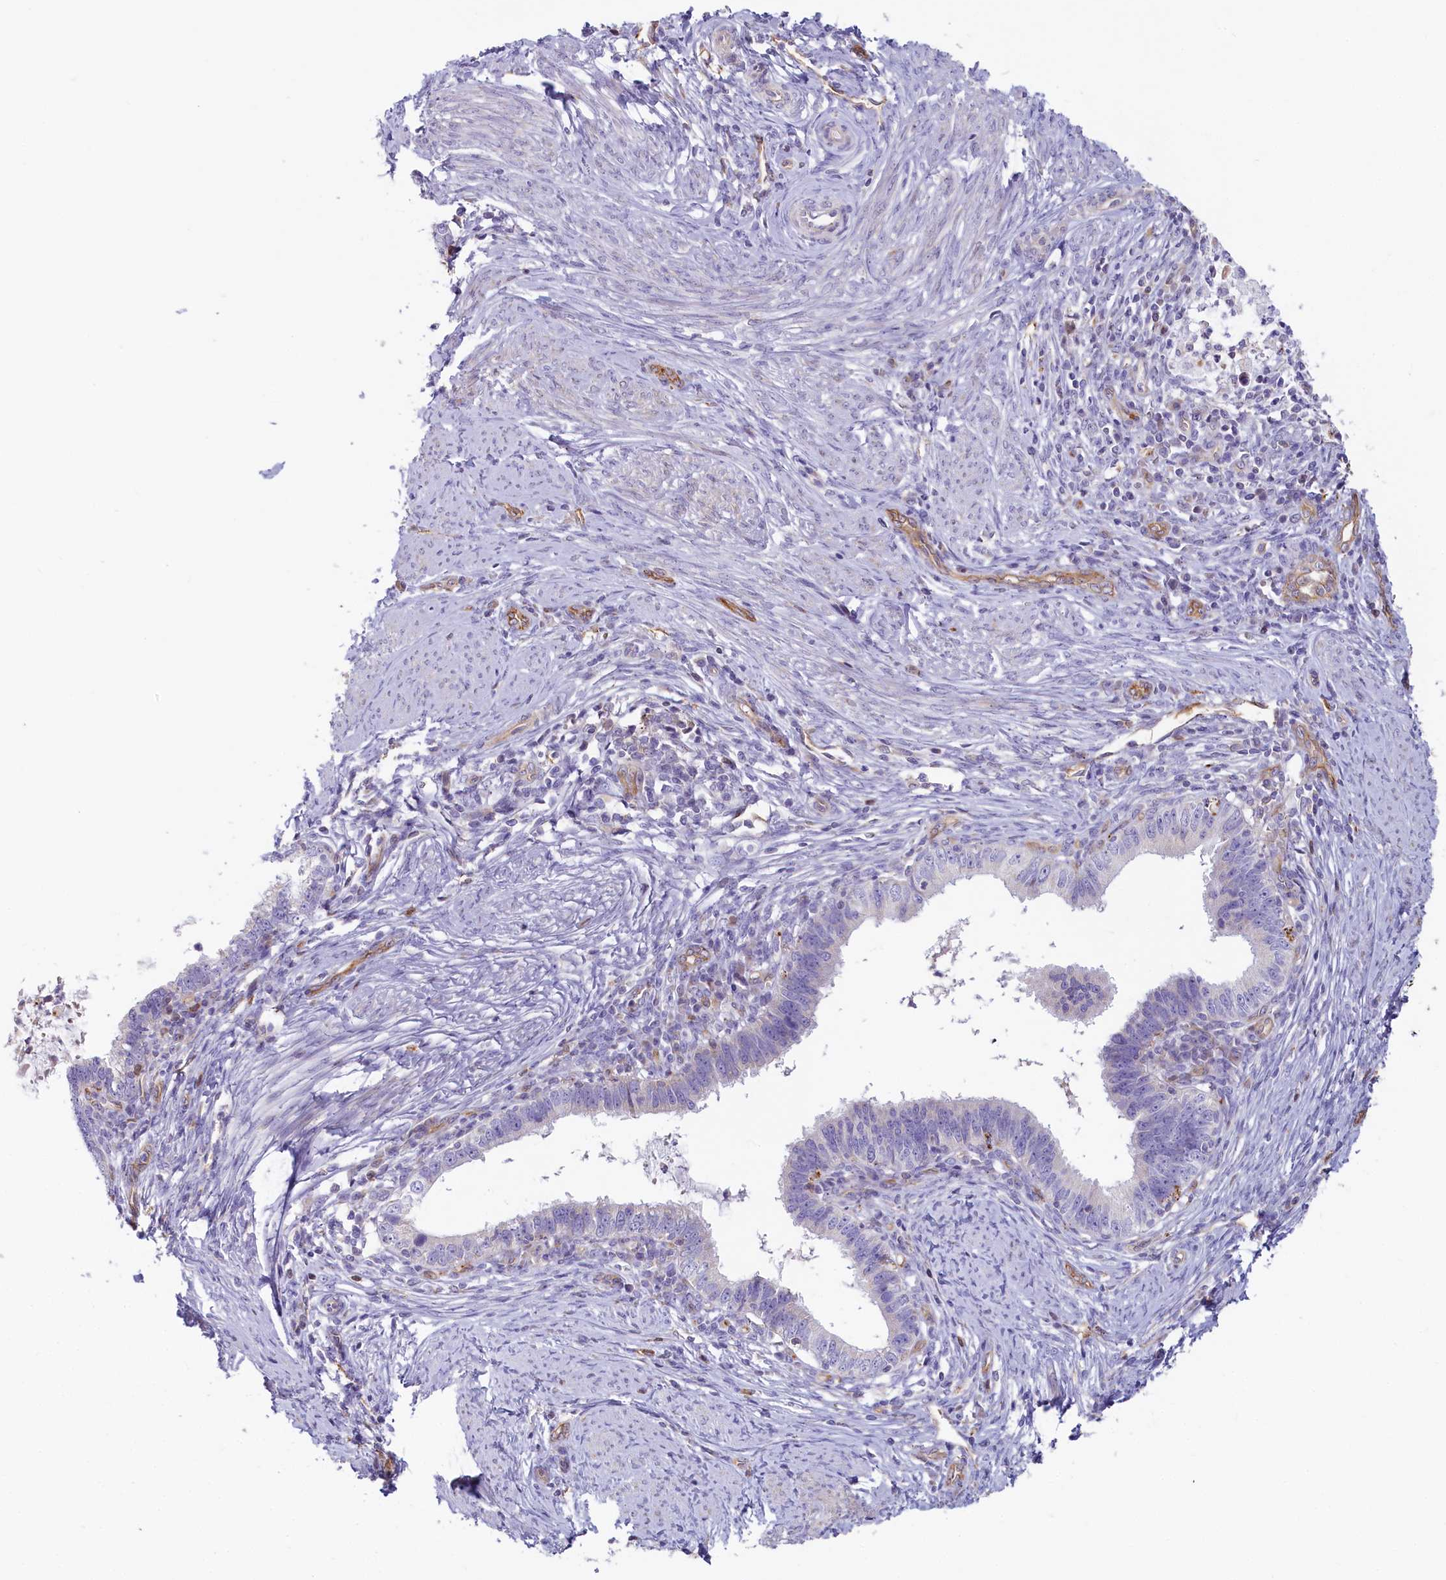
{"staining": {"intensity": "negative", "quantity": "none", "location": "none"}, "tissue": "cervical cancer", "cell_type": "Tumor cells", "image_type": "cancer", "snomed": [{"axis": "morphology", "description": "Adenocarcinoma, NOS"}, {"axis": "topography", "description": "Cervix"}], "caption": "A high-resolution histopathology image shows immunohistochemistry (IHC) staining of cervical adenocarcinoma, which displays no significant expression in tumor cells. (DAB IHC visualized using brightfield microscopy, high magnification).", "gene": "LMOD3", "patient": {"sex": "female", "age": 36}}